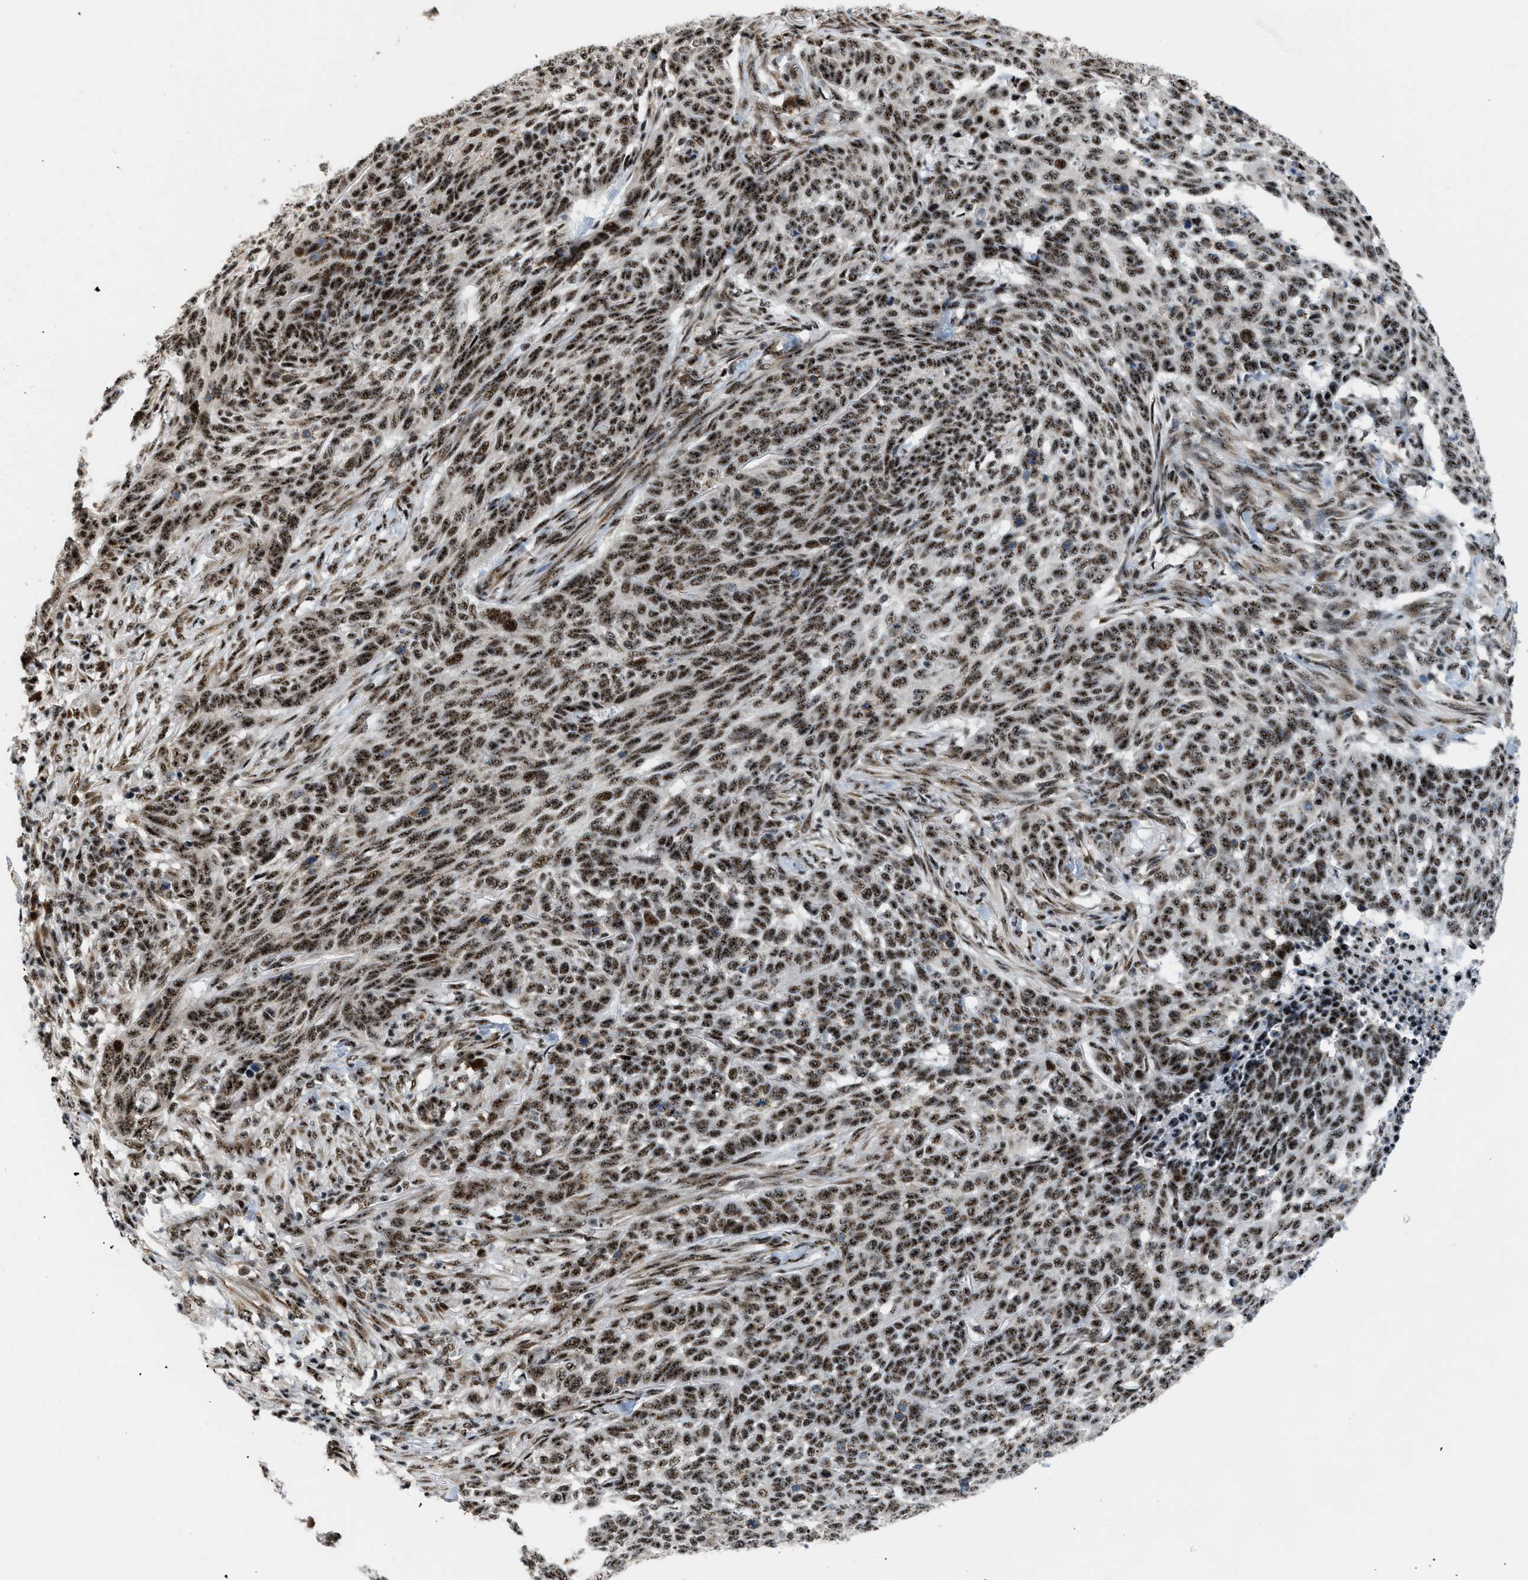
{"staining": {"intensity": "strong", "quantity": ">75%", "location": "nuclear"}, "tissue": "skin cancer", "cell_type": "Tumor cells", "image_type": "cancer", "snomed": [{"axis": "morphology", "description": "Basal cell carcinoma"}, {"axis": "topography", "description": "Skin"}], "caption": "IHC (DAB (3,3'-diaminobenzidine)) staining of basal cell carcinoma (skin) exhibits strong nuclear protein staining in approximately >75% of tumor cells. (Brightfield microscopy of DAB IHC at high magnification).", "gene": "CDR2", "patient": {"sex": "male", "age": 85}}